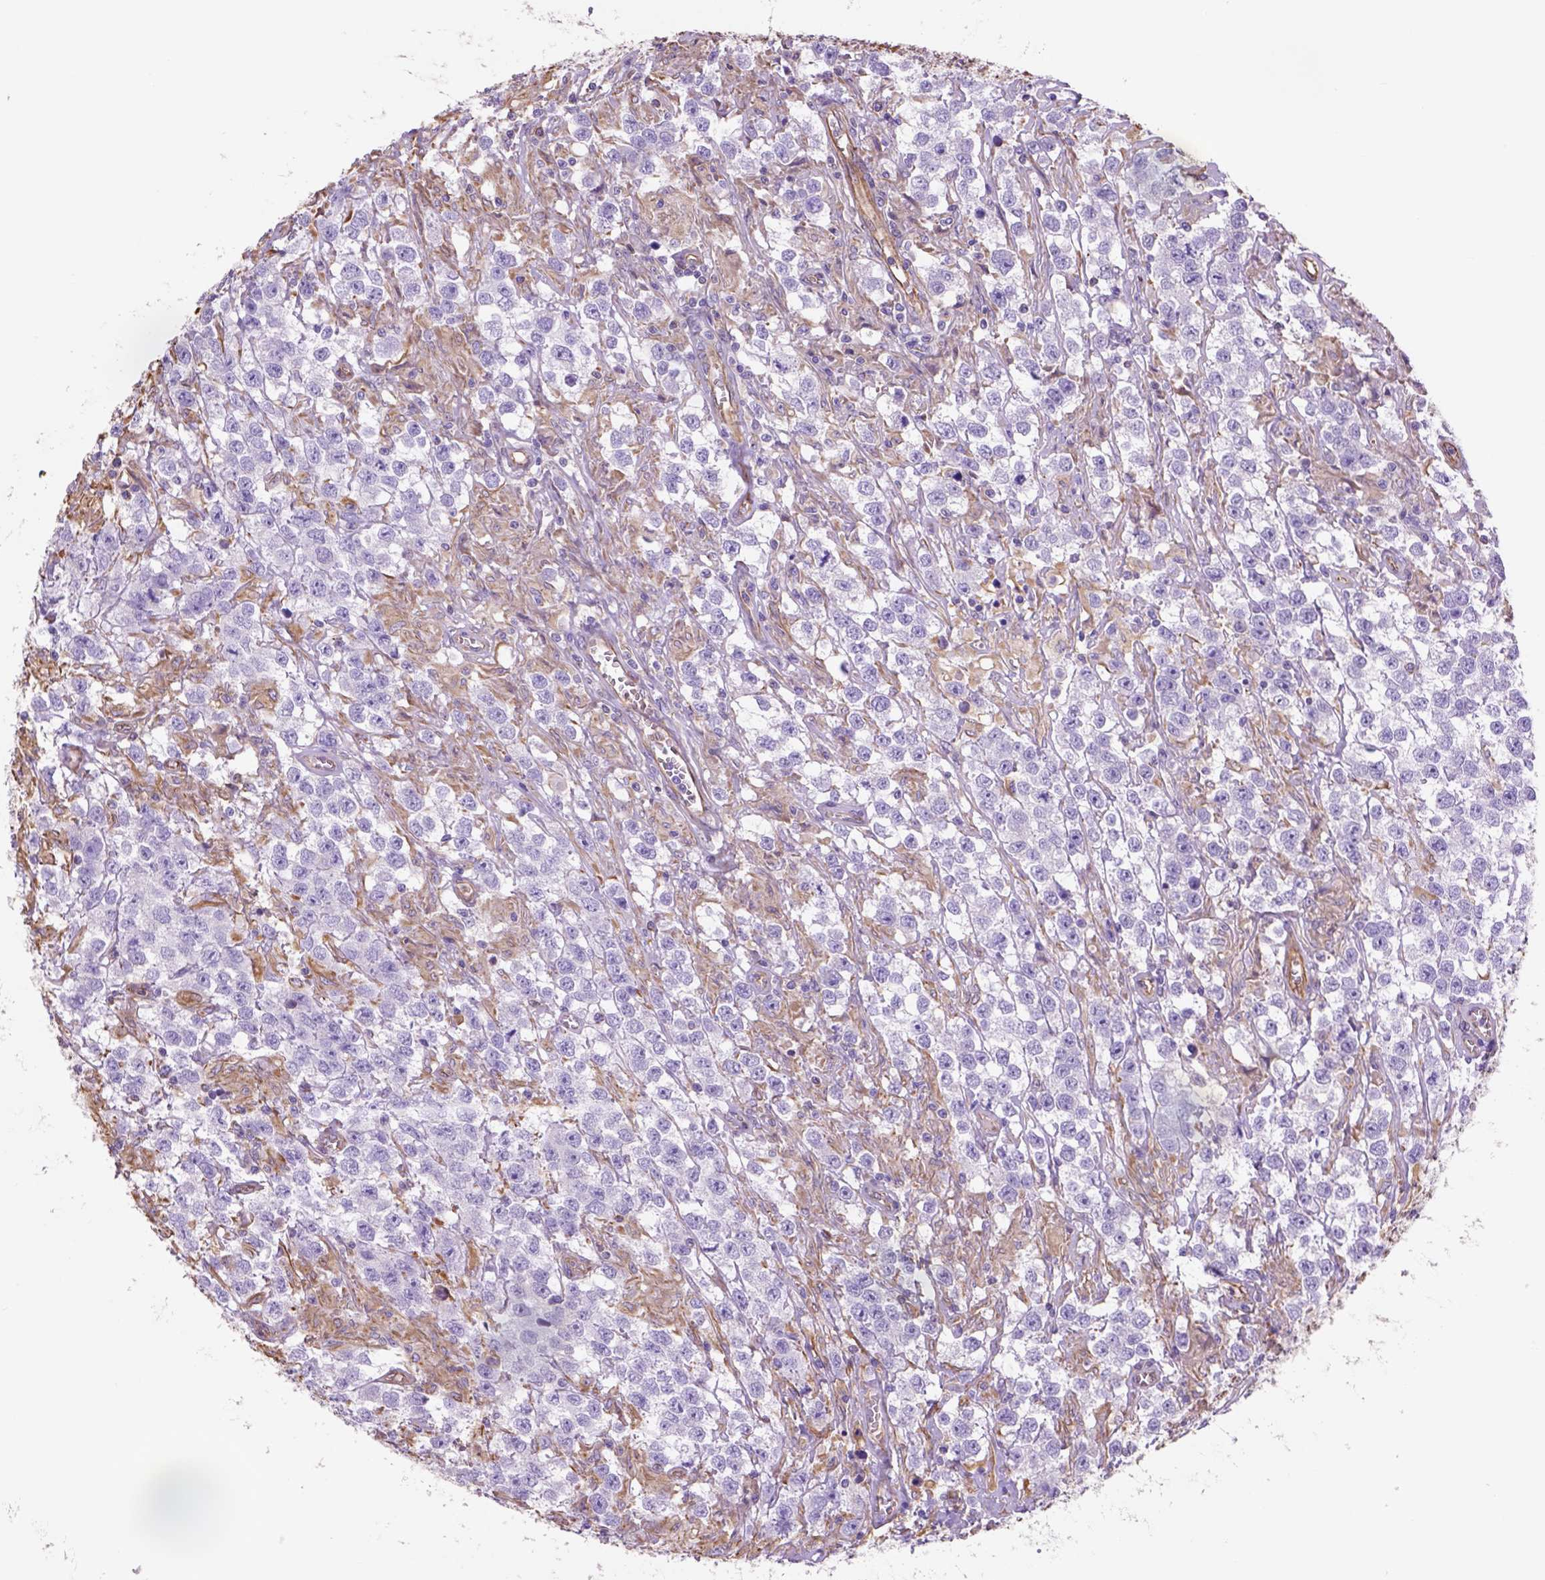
{"staining": {"intensity": "negative", "quantity": "none", "location": "none"}, "tissue": "testis cancer", "cell_type": "Tumor cells", "image_type": "cancer", "snomed": [{"axis": "morphology", "description": "Seminoma, NOS"}, {"axis": "topography", "description": "Testis"}], "caption": "Protein analysis of testis cancer displays no significant staining in tumor cells. (DAB IHC, high magnification).", "gene": "ZZZ3", "patient": {"sex": "male", "age": 43}}